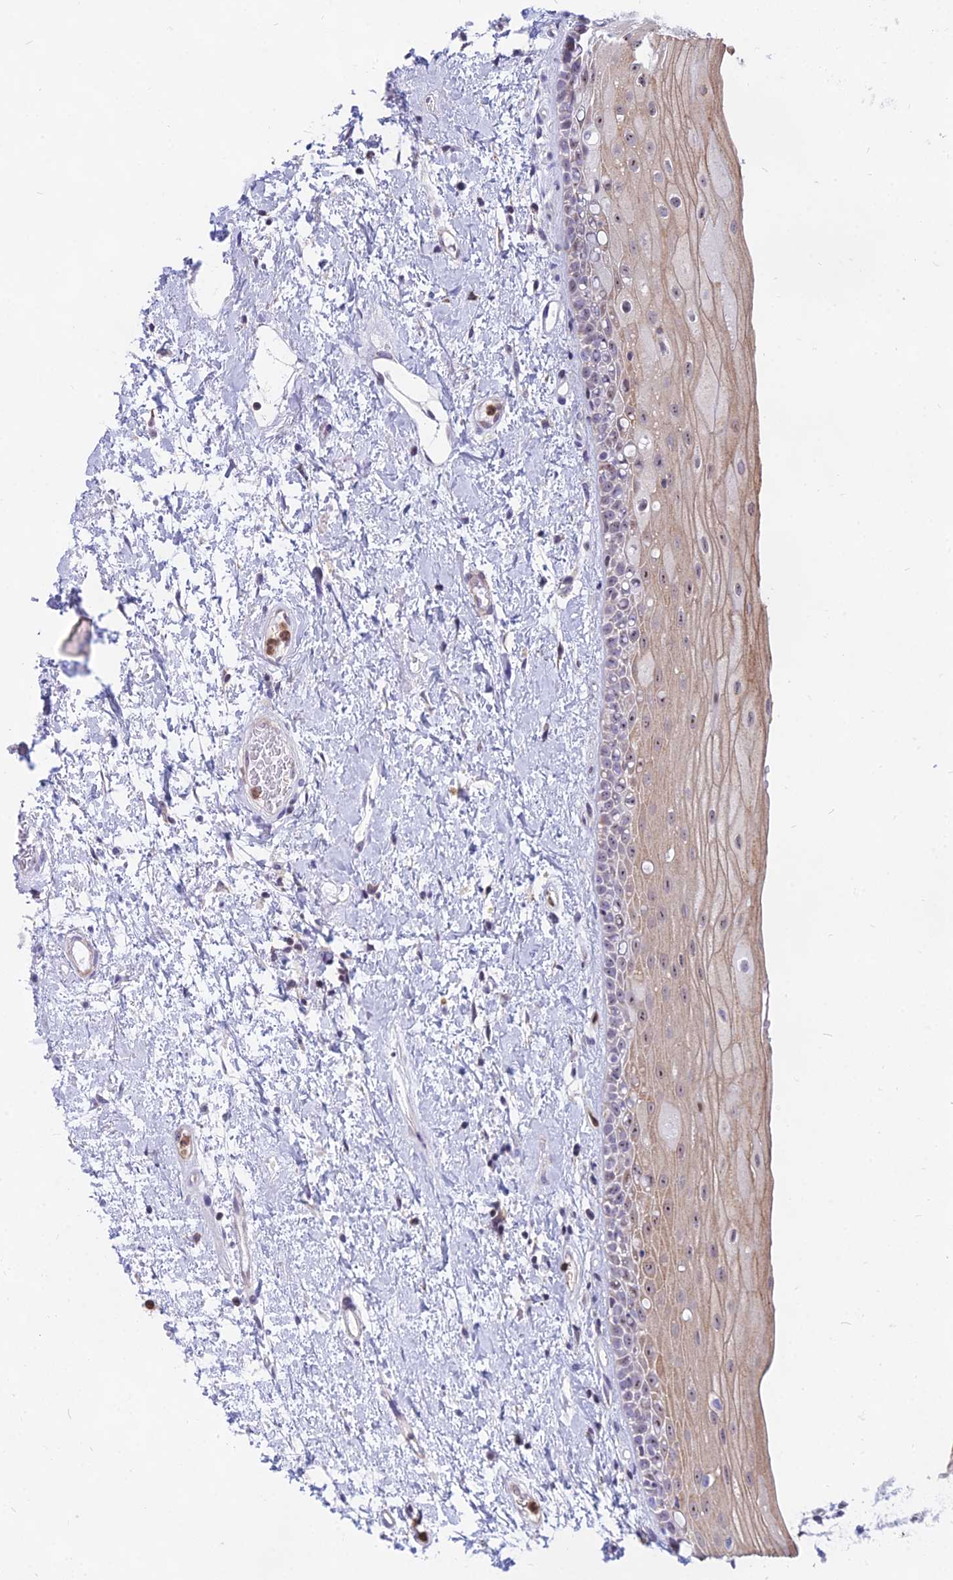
{"staining": {"intensity": "moderate", "quantity": ">75%", "location": "cytoplasmic/membranous,nuclear"}, "tissue": "oral mucosa", "cell_type": "Squamous epithelial cells", "image_type": "normal", "snomed": [{"axis": "morphology", "description": "Normal tissue, NOS"}, {"axis": "topography", "description": "Oral tissue"}], "caption": "Immunohistochemical staining of benign human oral mucosa shows medium levels of moderate cytoplasmic/membranous,nuclear positivity in about >75% of squamous epithelial cells. Using DAB (3,3'-diaminobenzidine) (brown) and hematoxylin (blue) stains, captured at high magnification using brightfield microscopy.", "gene": "KRR1", "patient": {"sex": "female", "age": 76}}